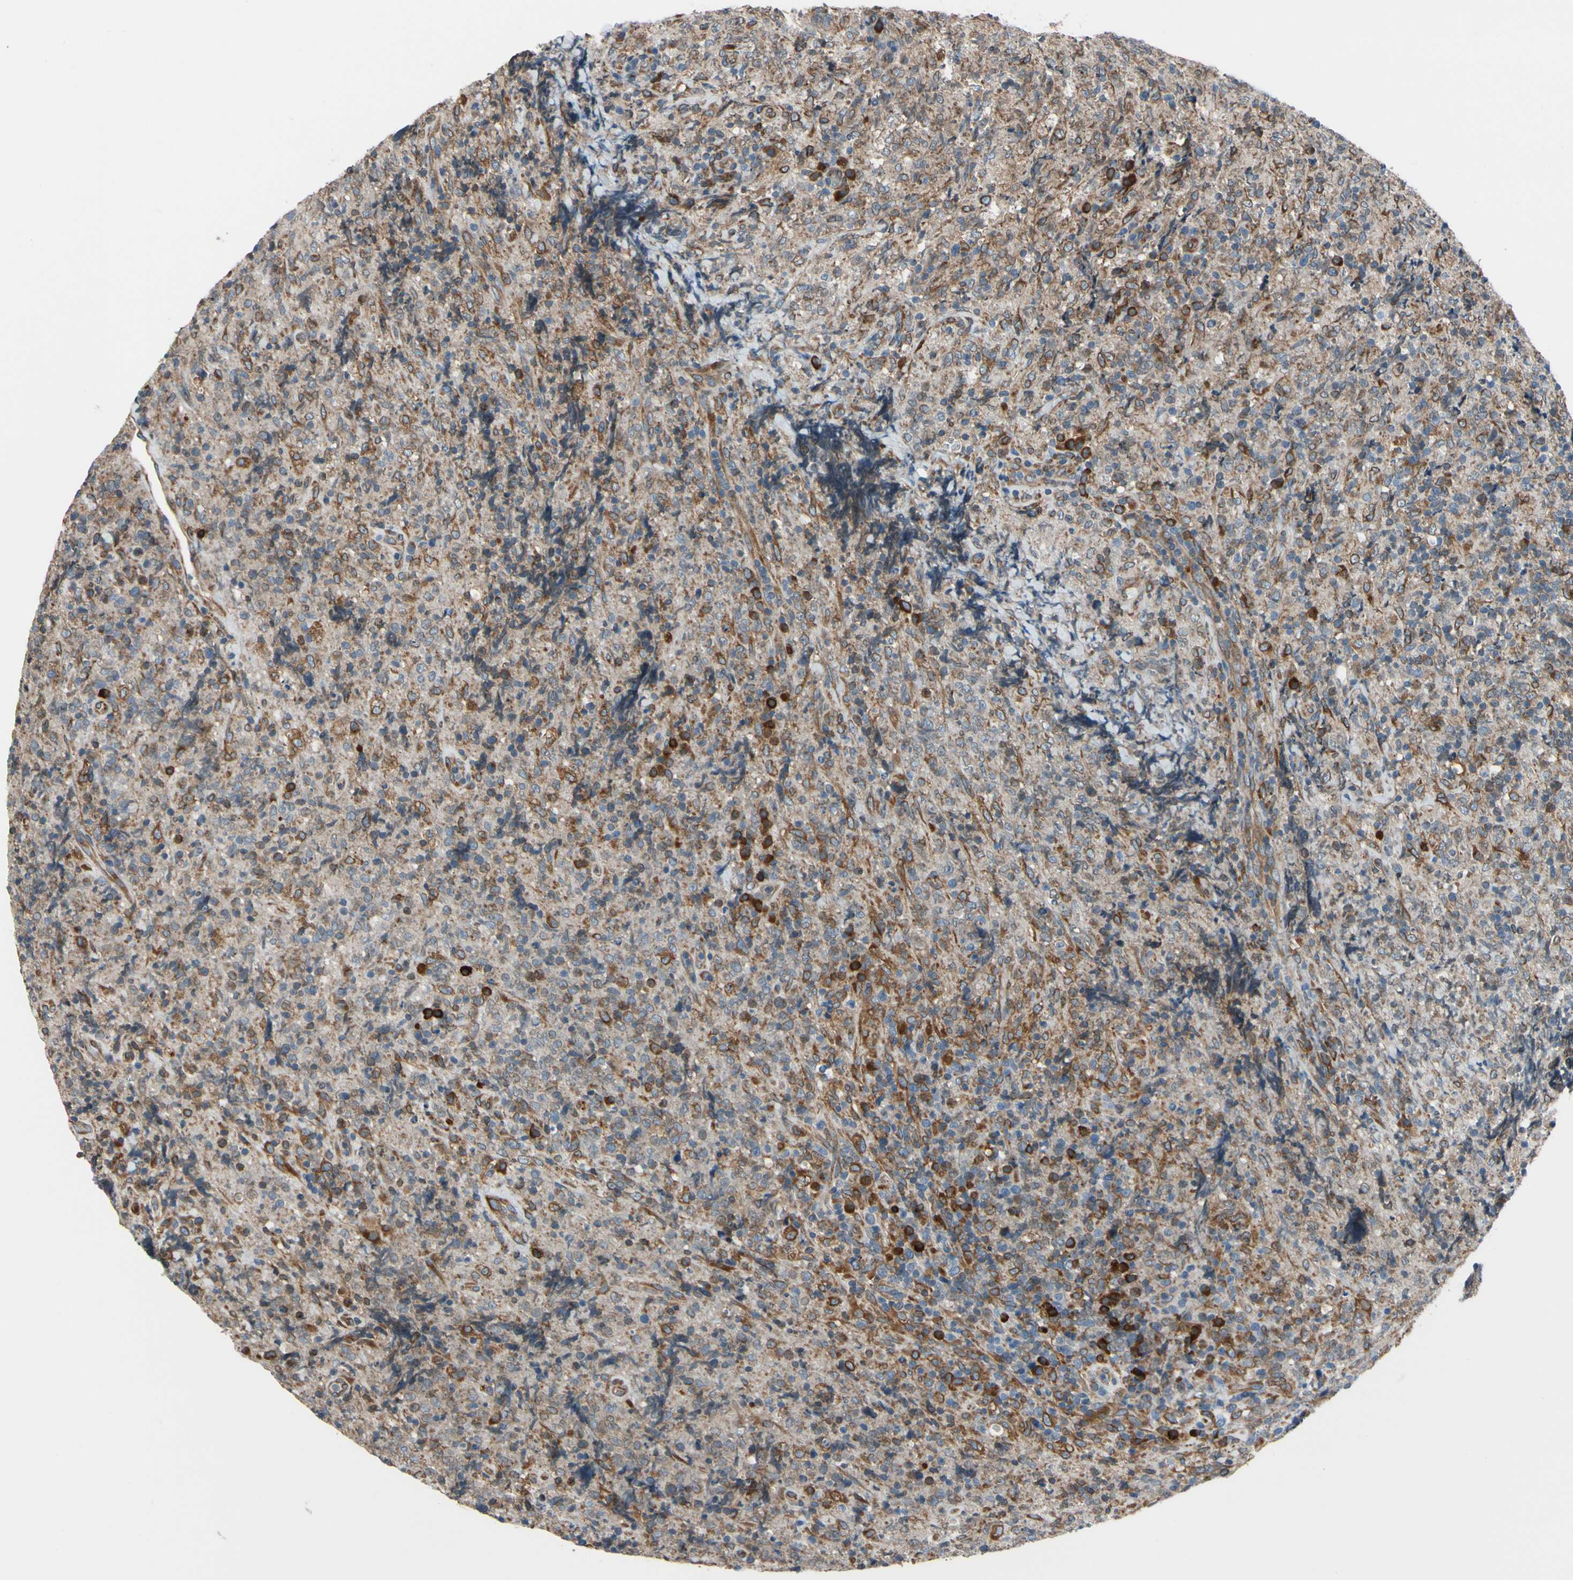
{"staining": {"intensity": "moderate", "quantity": "25%-75%", "location": "cytoplasmic/membranous"}, "tissue": "lymphoma", "cell_type": "Tumor cells", "image_type": "cancer", "snomed": [{"axis": "morphology", "description": "Malignant lymphoma, non-Hodgkin's type, High grade"}, {"axis": "topography", "description": "Tonsil"}], "caption": "DAB immunohistochemical staining of human lymphoma exhibits moderate cytoplasmic/membranous protein expression in about 25%-75% of tumor cells. (DAB (3,3'-diaminobenzidine) IHC with brightfield microscopy, high magnification).", "gene": "CLCC1", "patient": {"sex": "female", "age": 36}}